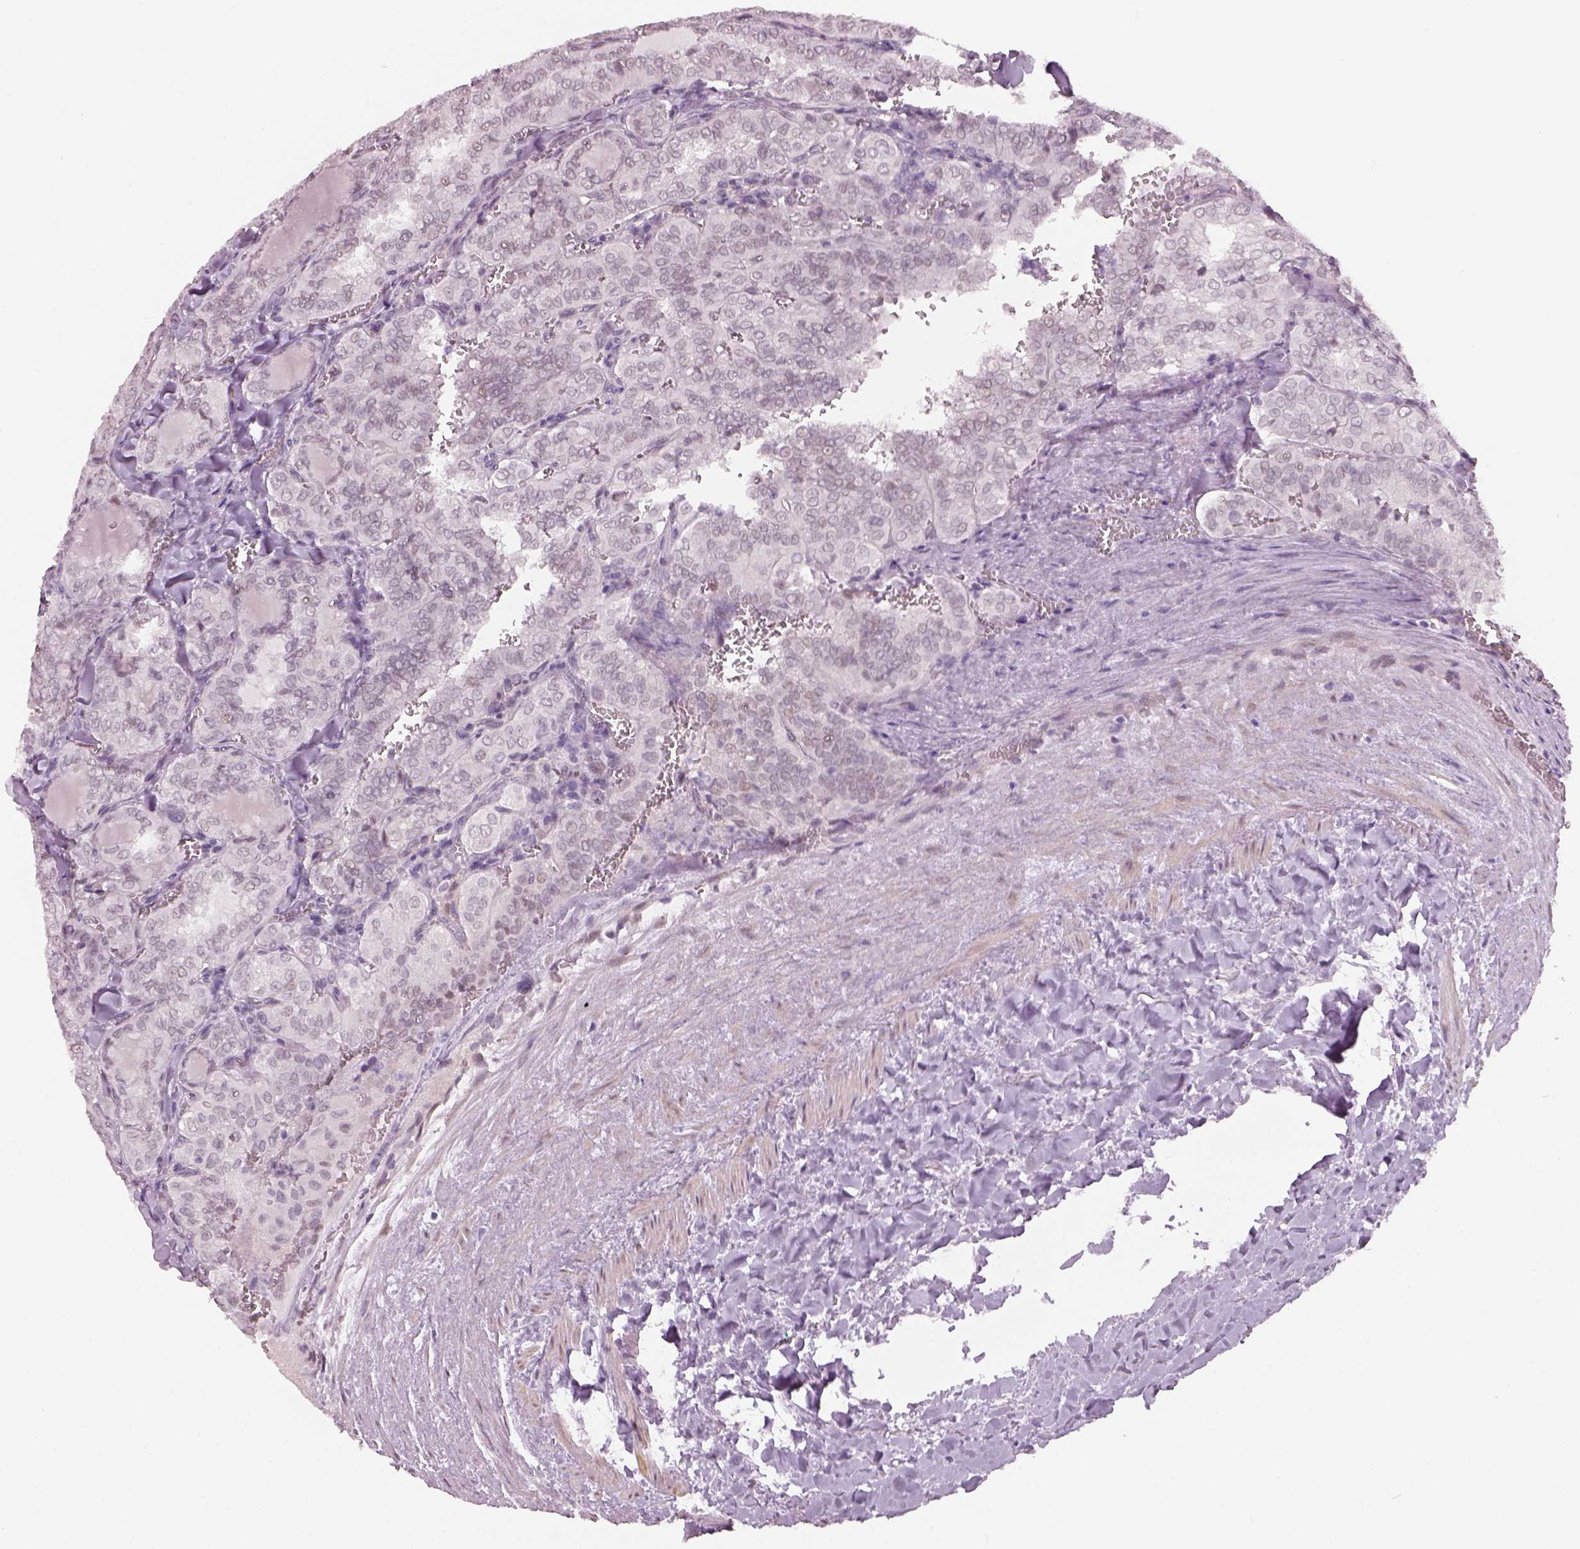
{"staining": {"intensity": "negative", "quantity": "none", "location": "none"}, "tissue": "thyroid cancer", "cell_type": "Tumor cells", "image_type": "cancer", "snomed": [{"axis": "morphology", "description": "Papillary adenocarcinoma, NOS"}, {"axis": "topography", "description": "Thyroid gland"}], "caption": "The IHC photomicrograph has no significant staining in tumor cells of thyroid cancer tissue. The staining was performed using DAB to visualize the protein expression in brown, while the nuclei were stained in blue with hematoxylin (Magnification: 20x).", "gene": "NAT8", "patient": {"sex": "female", "age": 41}}